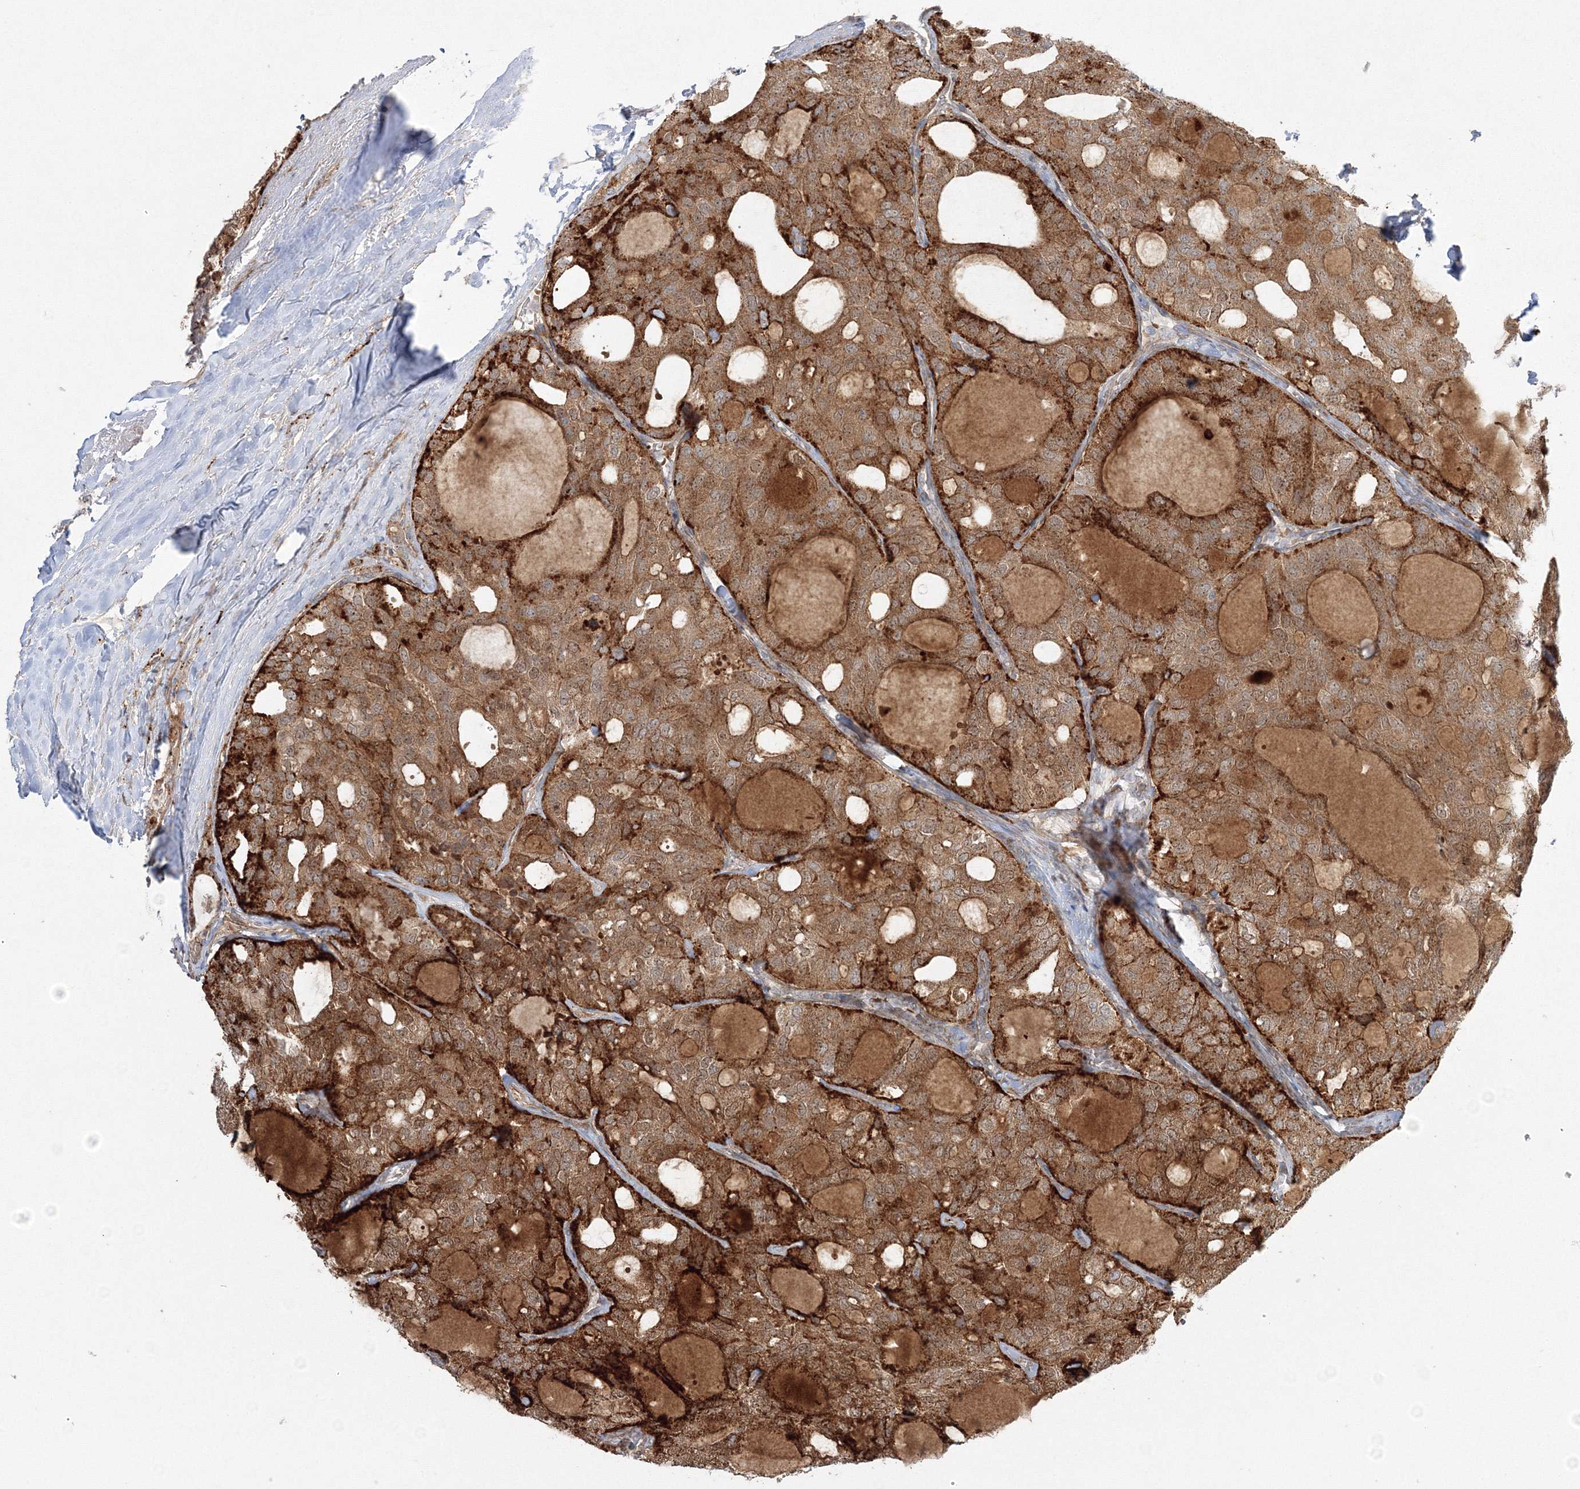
{"staining": {"intensity": "strong", "quantity": ">75%", "location": "cytoplasmic/membranous"}, "tissue": "thyroid cancer", "cell_type": "Tumor cells", "image_type": "cancer", "snomed": [{"axis": "morphology", "description": "Follicular adenoma carcinoma, NOS"}, {"axis": "topography", "description": "Thyroid gland"}], "caption": "Immunohistochemical staining of human thyroid cancer displays strong cytoplasmic/membranous protein staining in about >75% of tumor cells. (DAB = brown stain, brightfield microscopy at high magnification).", "gene": "NPM3", "patient": {"sex": "male", "age": 75}}